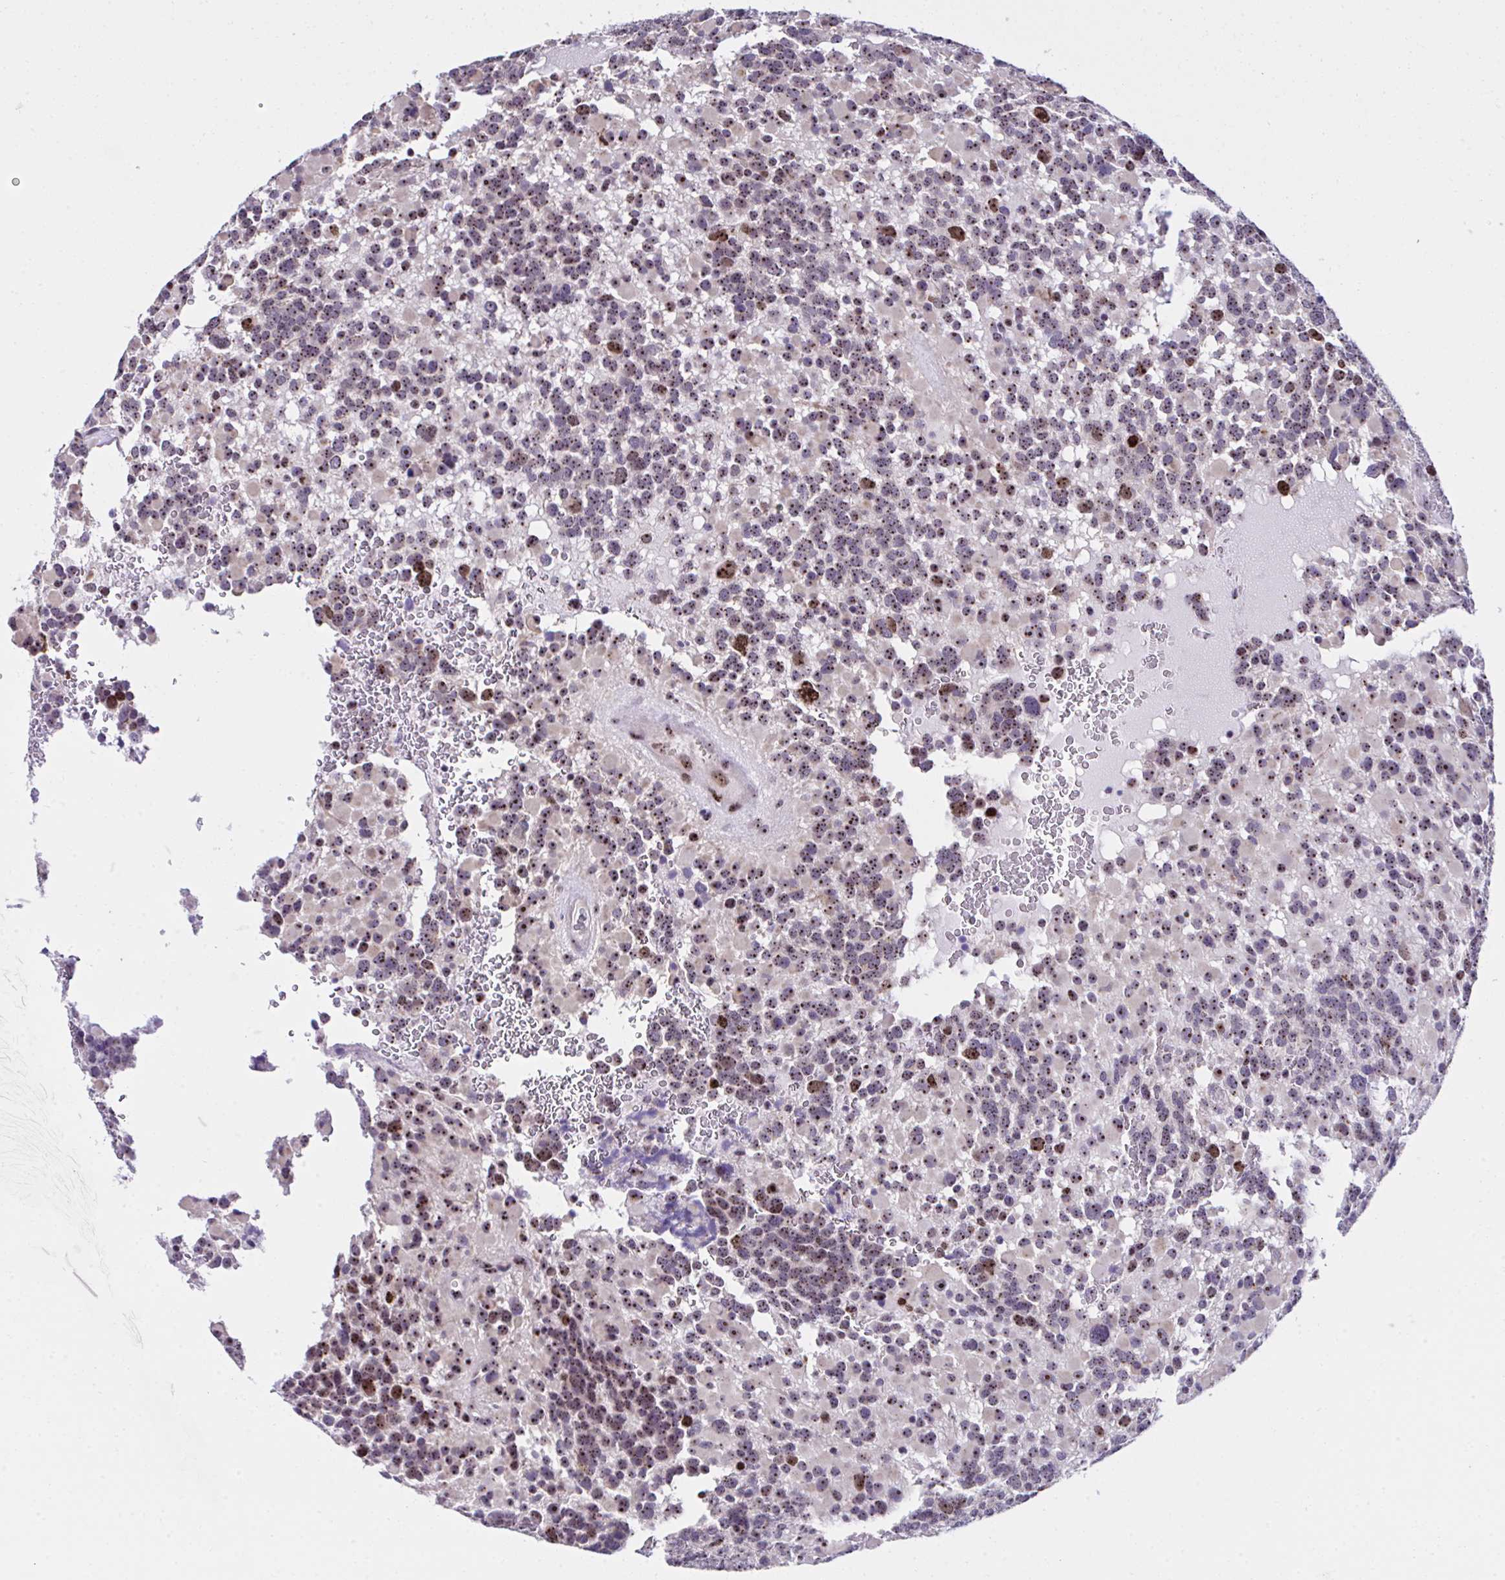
{"staining": {"intensity": "moderate", "quantity": ">75%", "location": "nuclear"}, "tissue": "glioma", "cell_type": "Tumor cells", "image_type": "cancer", "snomed": [{"axis": "morphology", "description": "Glioma, malignant, High grade"}, {"axis": "topography", "description": "Brain"}], "caption": "High-grade glioma (malignant) stained for a protein (brown) reveals moderate nuclear positive positivity in approximately >75% of tumor cells.", "gene": "CEP72", "patient": {"sex": "female", "age": 40}}